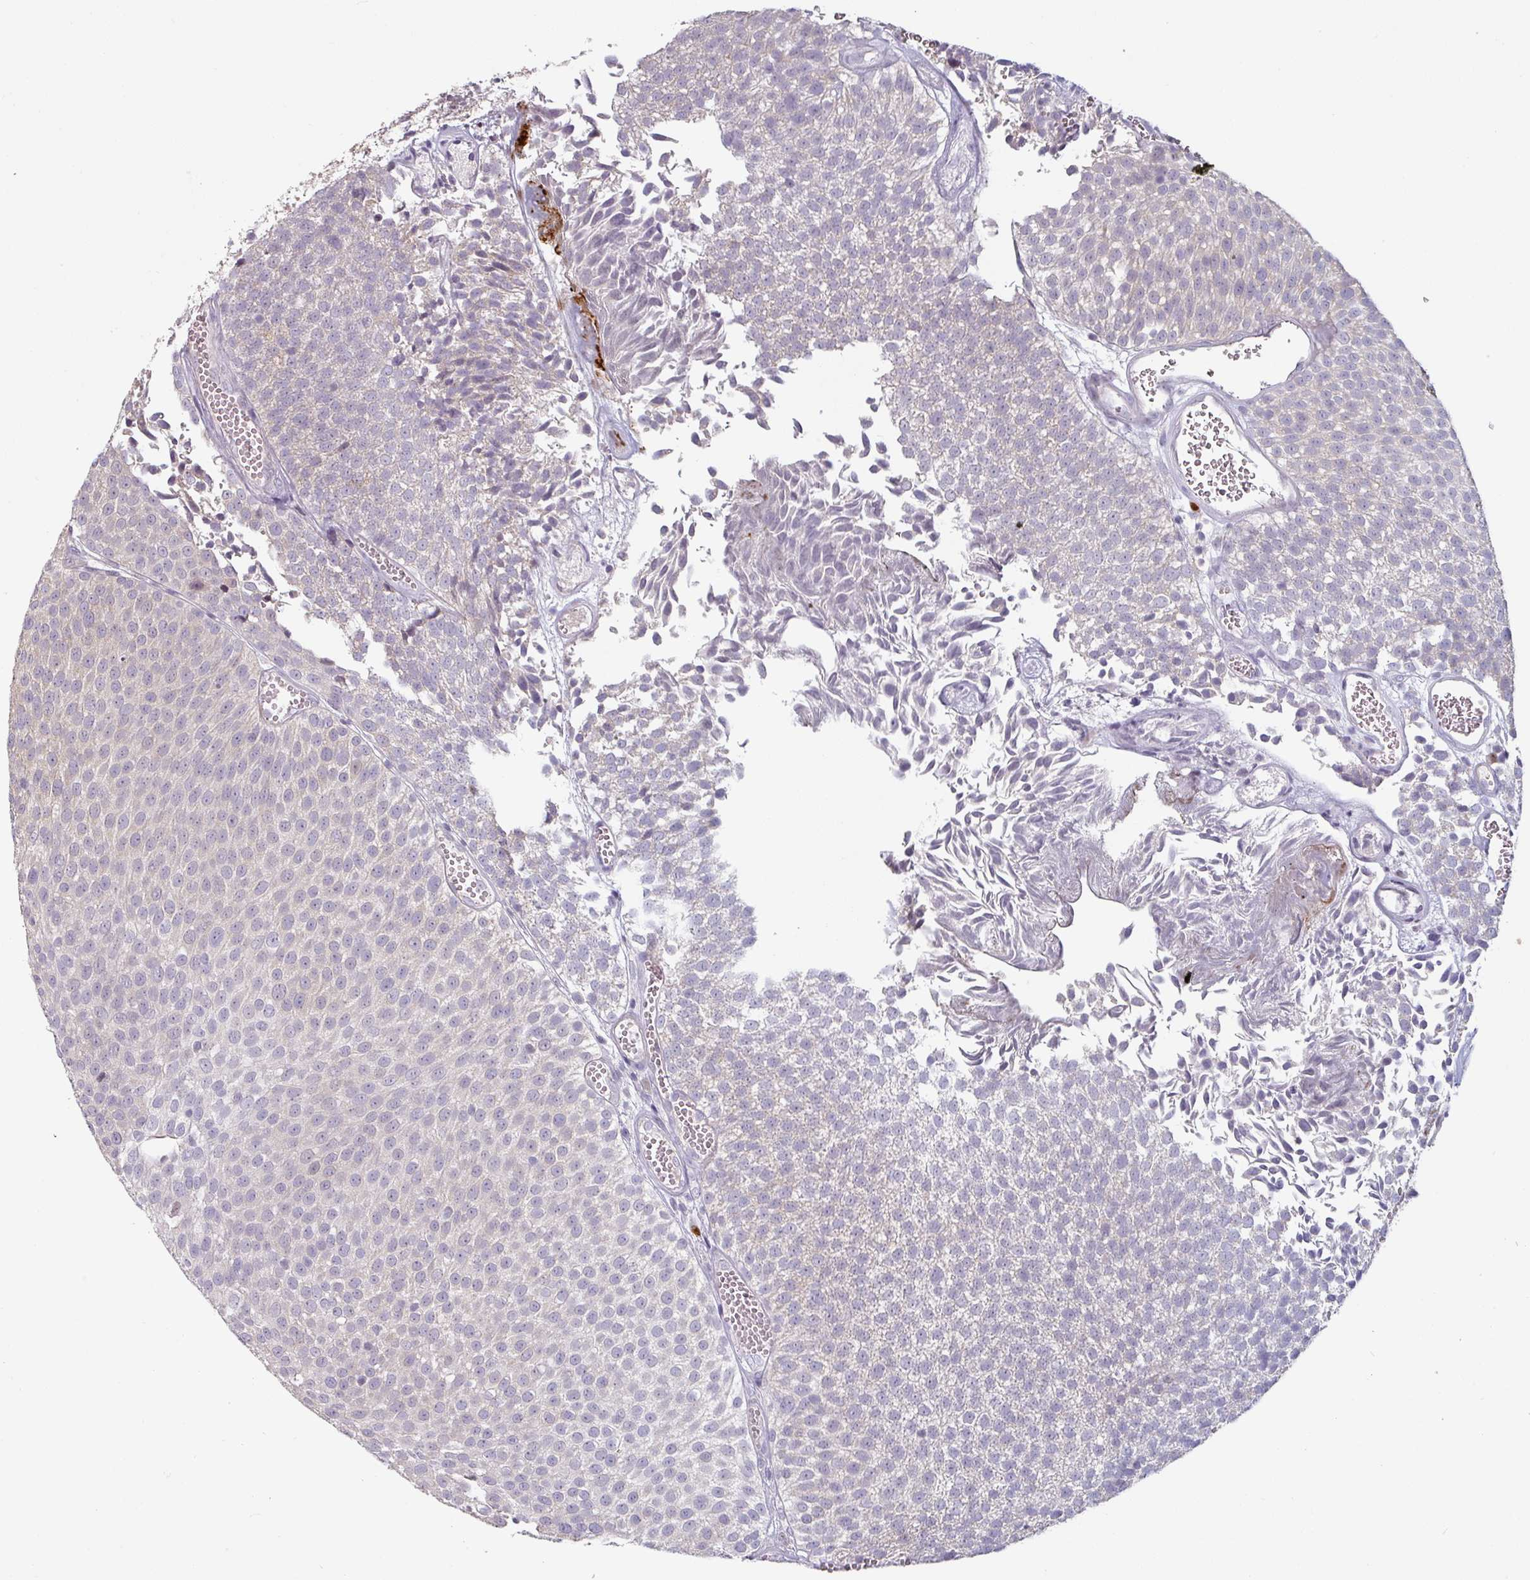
{"staining": {"intensity": "negative", "quantity": "none", "location": "none"}, "tissue": "urothelial cancer", "cell_type": "Tumor cells", "image_type": "cancer", "snomed": [{"axis": "morphology", "description": "Urothelial carcinoma, Low grade"}, {"axis": "topography", "description": "Urinary bladder"}], "caption": "Tumor cells are negative for brown protein staining in urothelial cancer. (DAB immunohistochemistry (IHC) visualized using brightfield microscopy, high magnification).", "gene": "ZBTB6", "patient": {"sex": "female", "age": 79}}